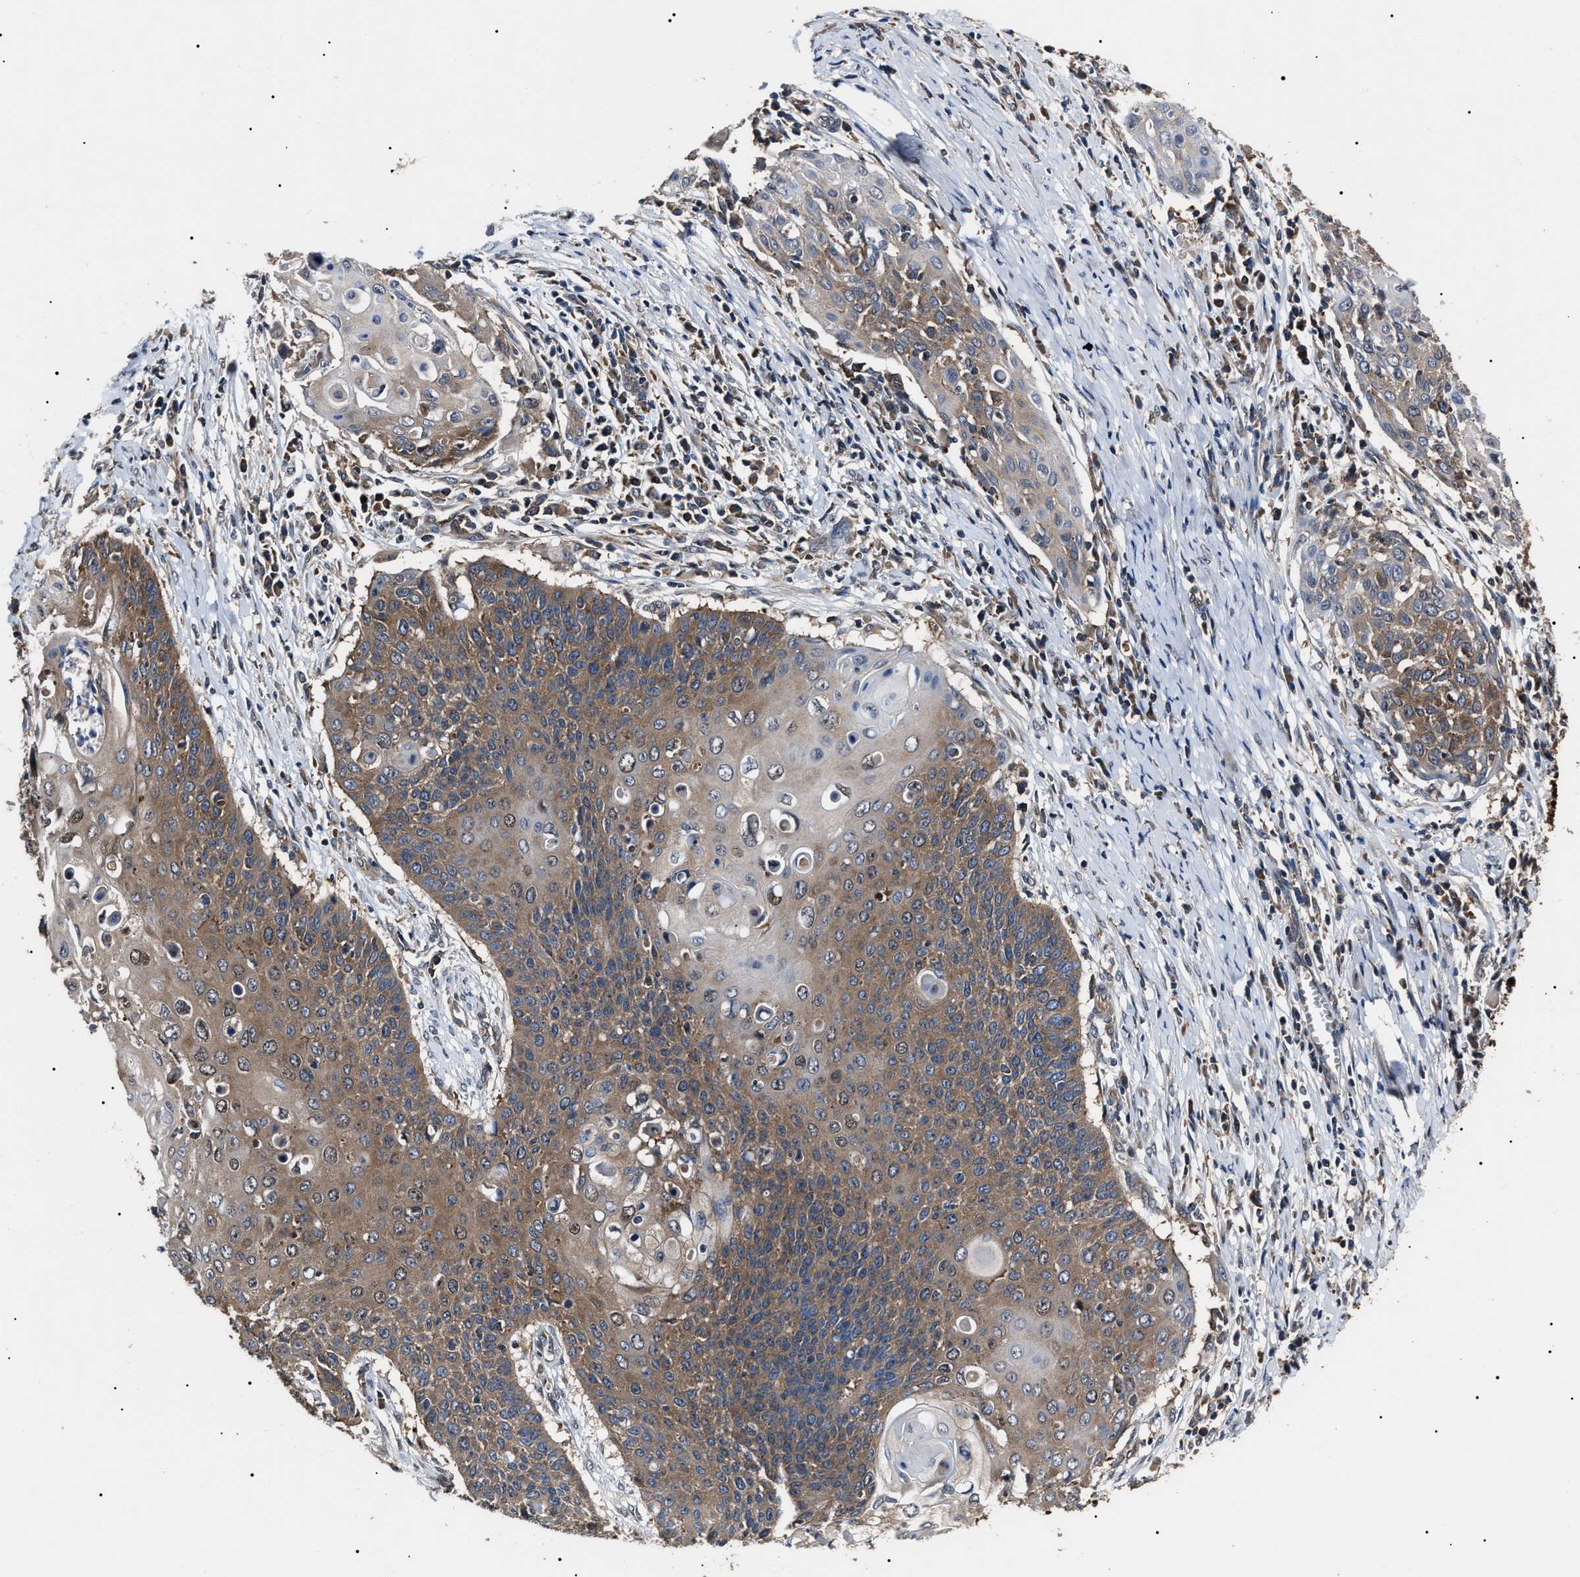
{"staining": {"intensity": "moderate", "quantity": ">75%", "location": "cytoplasmic/membranous"}, "tissue": "cervical cancer", "cell_type": "Tumor cells", "image_type": "cancer", "snomed": [{"axis": "morphology", "description": "Squamous cell carcinoma, NOS"}, {"axis": "topography", "description": "Cervix"}], "caption": "This is an image of IHC staining of cervical squamous cell carcinoma, which shows moderate staining in the cytoplasmic/membranous of tumor cells.", "gene": "CCT8", "patient": {"sex": "female", "age": 39}}